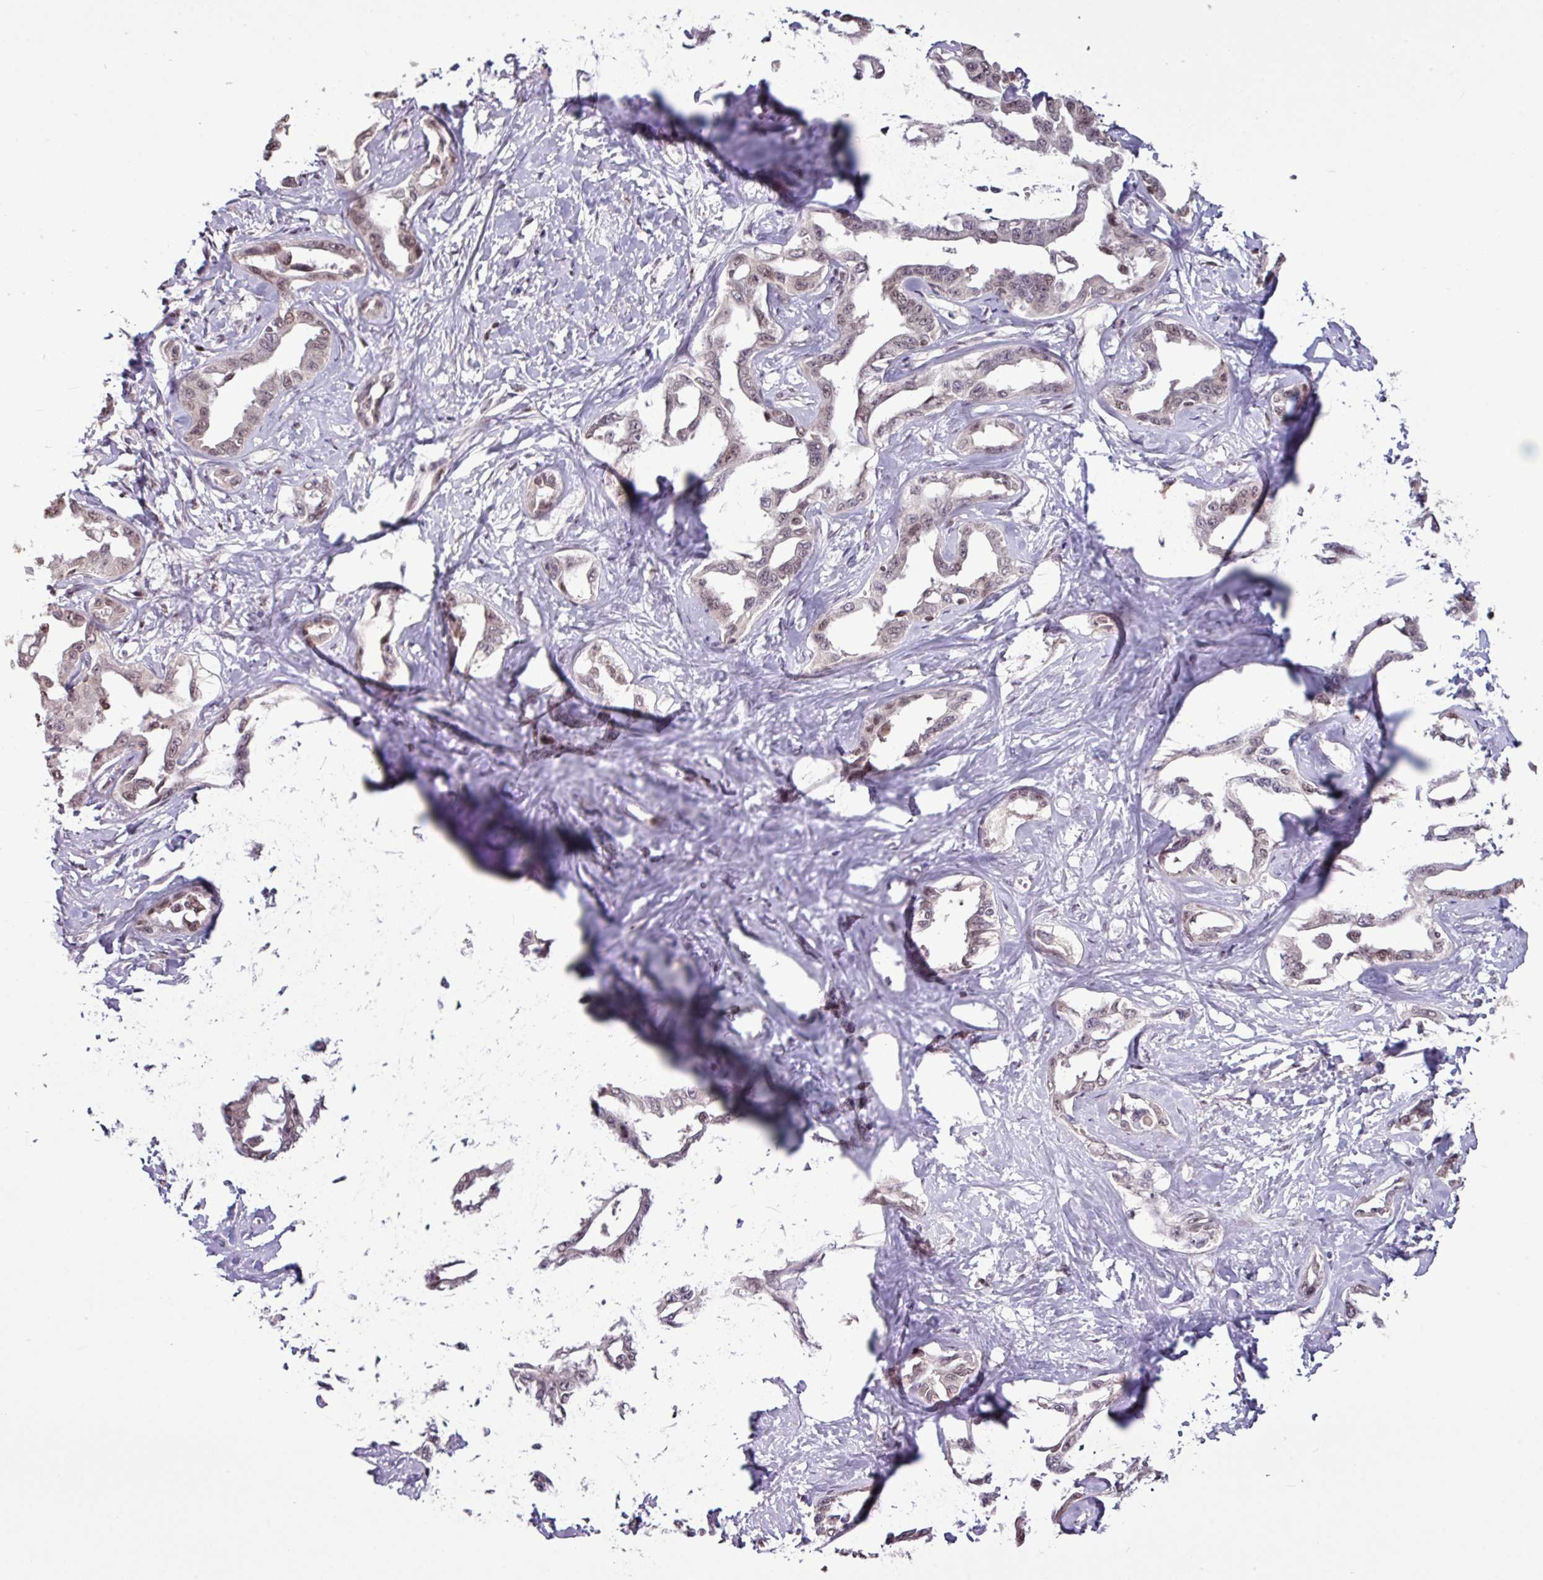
{"staining": {"intensity": "weak", "quantity": "25%-75%", "location": "nuclear"}, "tissue": "liver cancer", "cell_type": "Tumor cells", "image_type": "cancer", "snomed": [{"axis": "morphology", "description": "Cholangiocarcinoma"}, {"axis": "topography", "description": "Liver"}], "caption": "Immunohistochemistry of human liver cancer (cholangiocarcinoma) reveals low levels of weak nuclear positivity in approximately 25%-75% of tumor cells.", "gene": "SKIC2", "patient": {"sex": "male", "age": 59}}